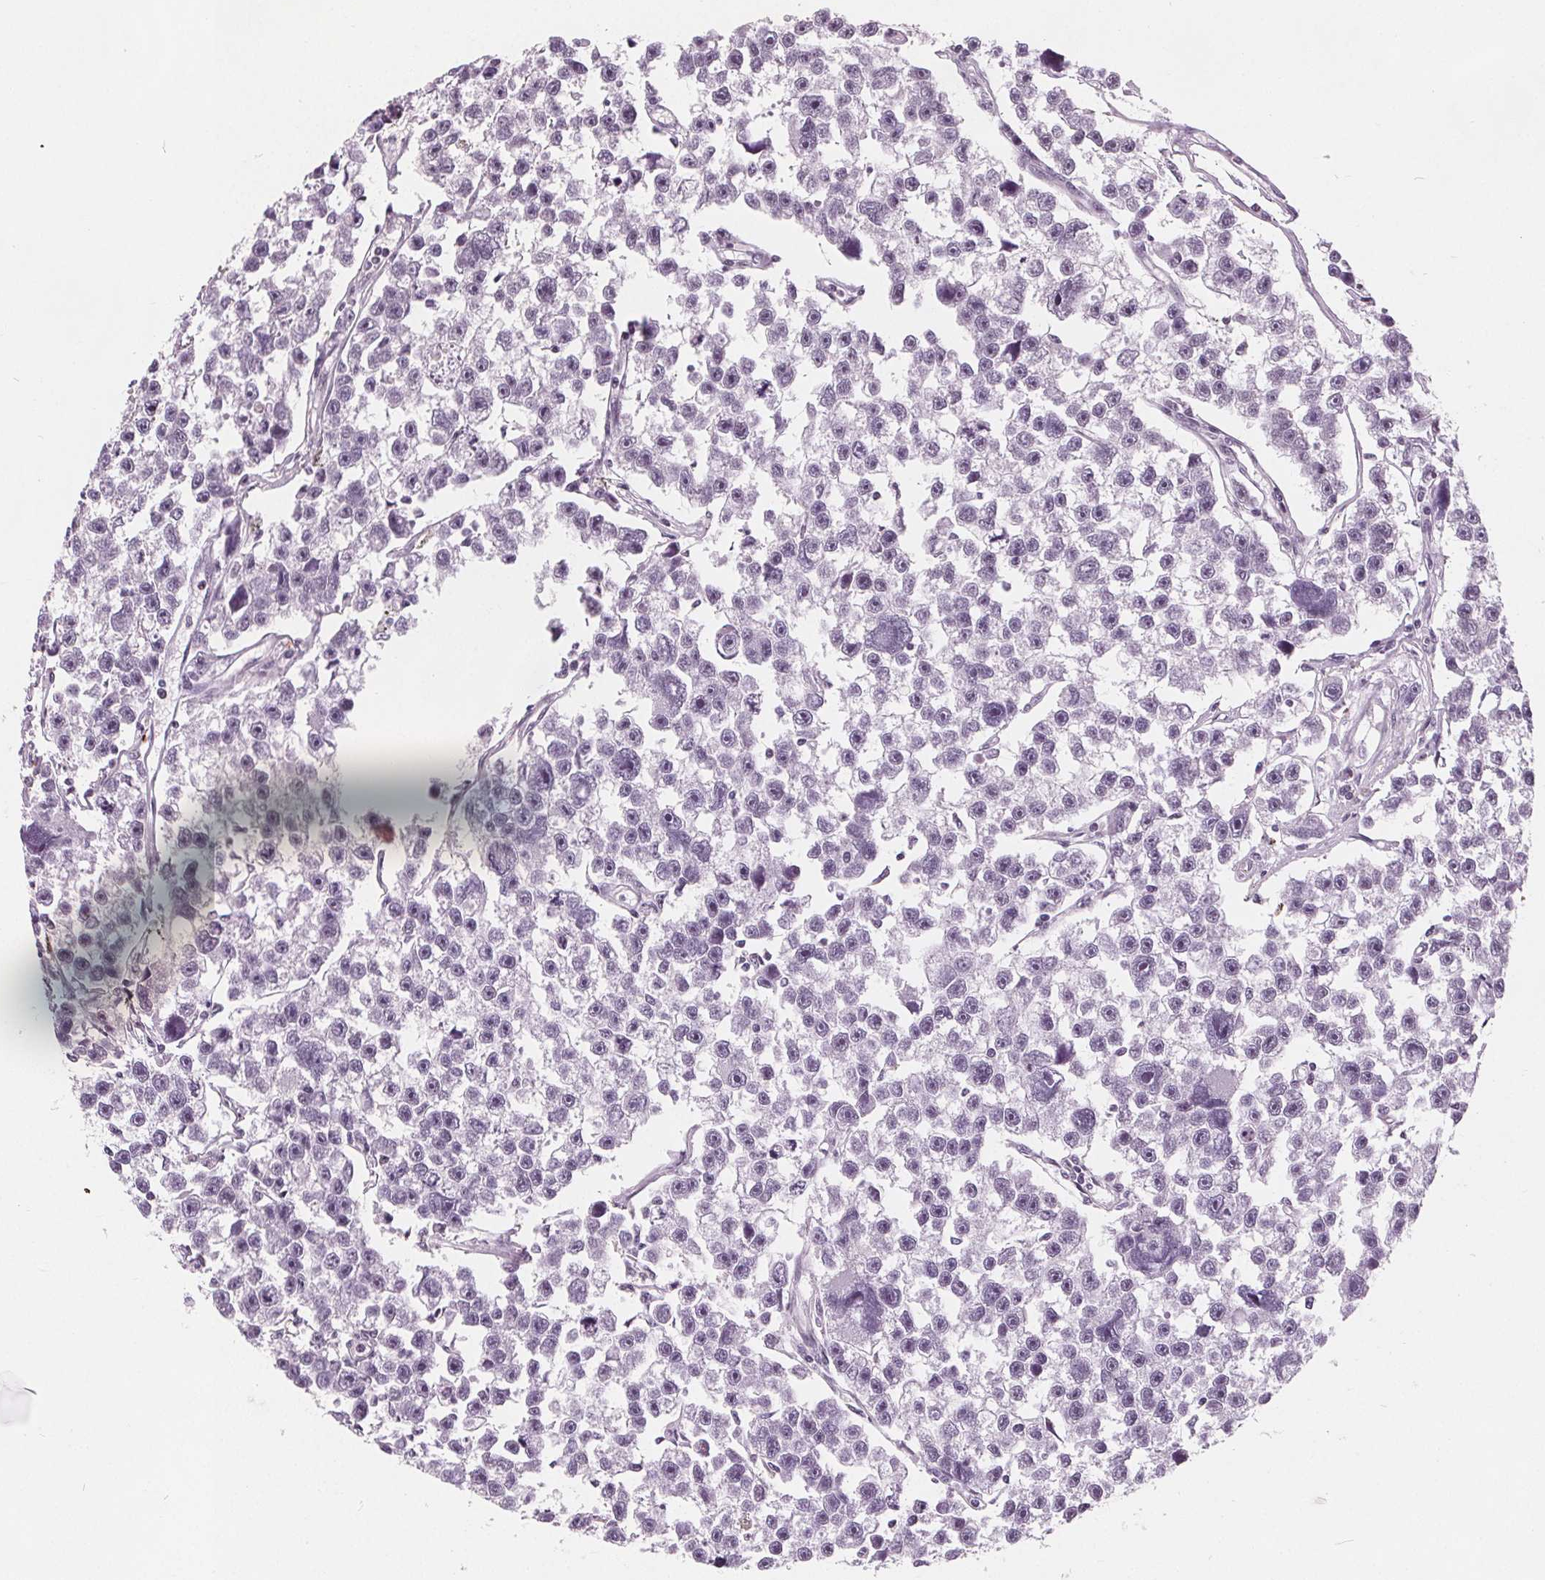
{"staining": {"intensity": "negative", "quantity": "none", "location": "none"}, "tissue": "testis cancer", "cell_type": "Tumor cells", "image_type": "cancer", "snomed": [{"axis": "morphology", "description": "Seminoma, NOS"}, {"axis": "topography", "description": "Testis"}], "caption": "Testis cancer stained for a protein using immunohistochemistry displays no positivity tumor cells.", "gene": "DPM2", "patient": {"sex": "male", "age": 26}}